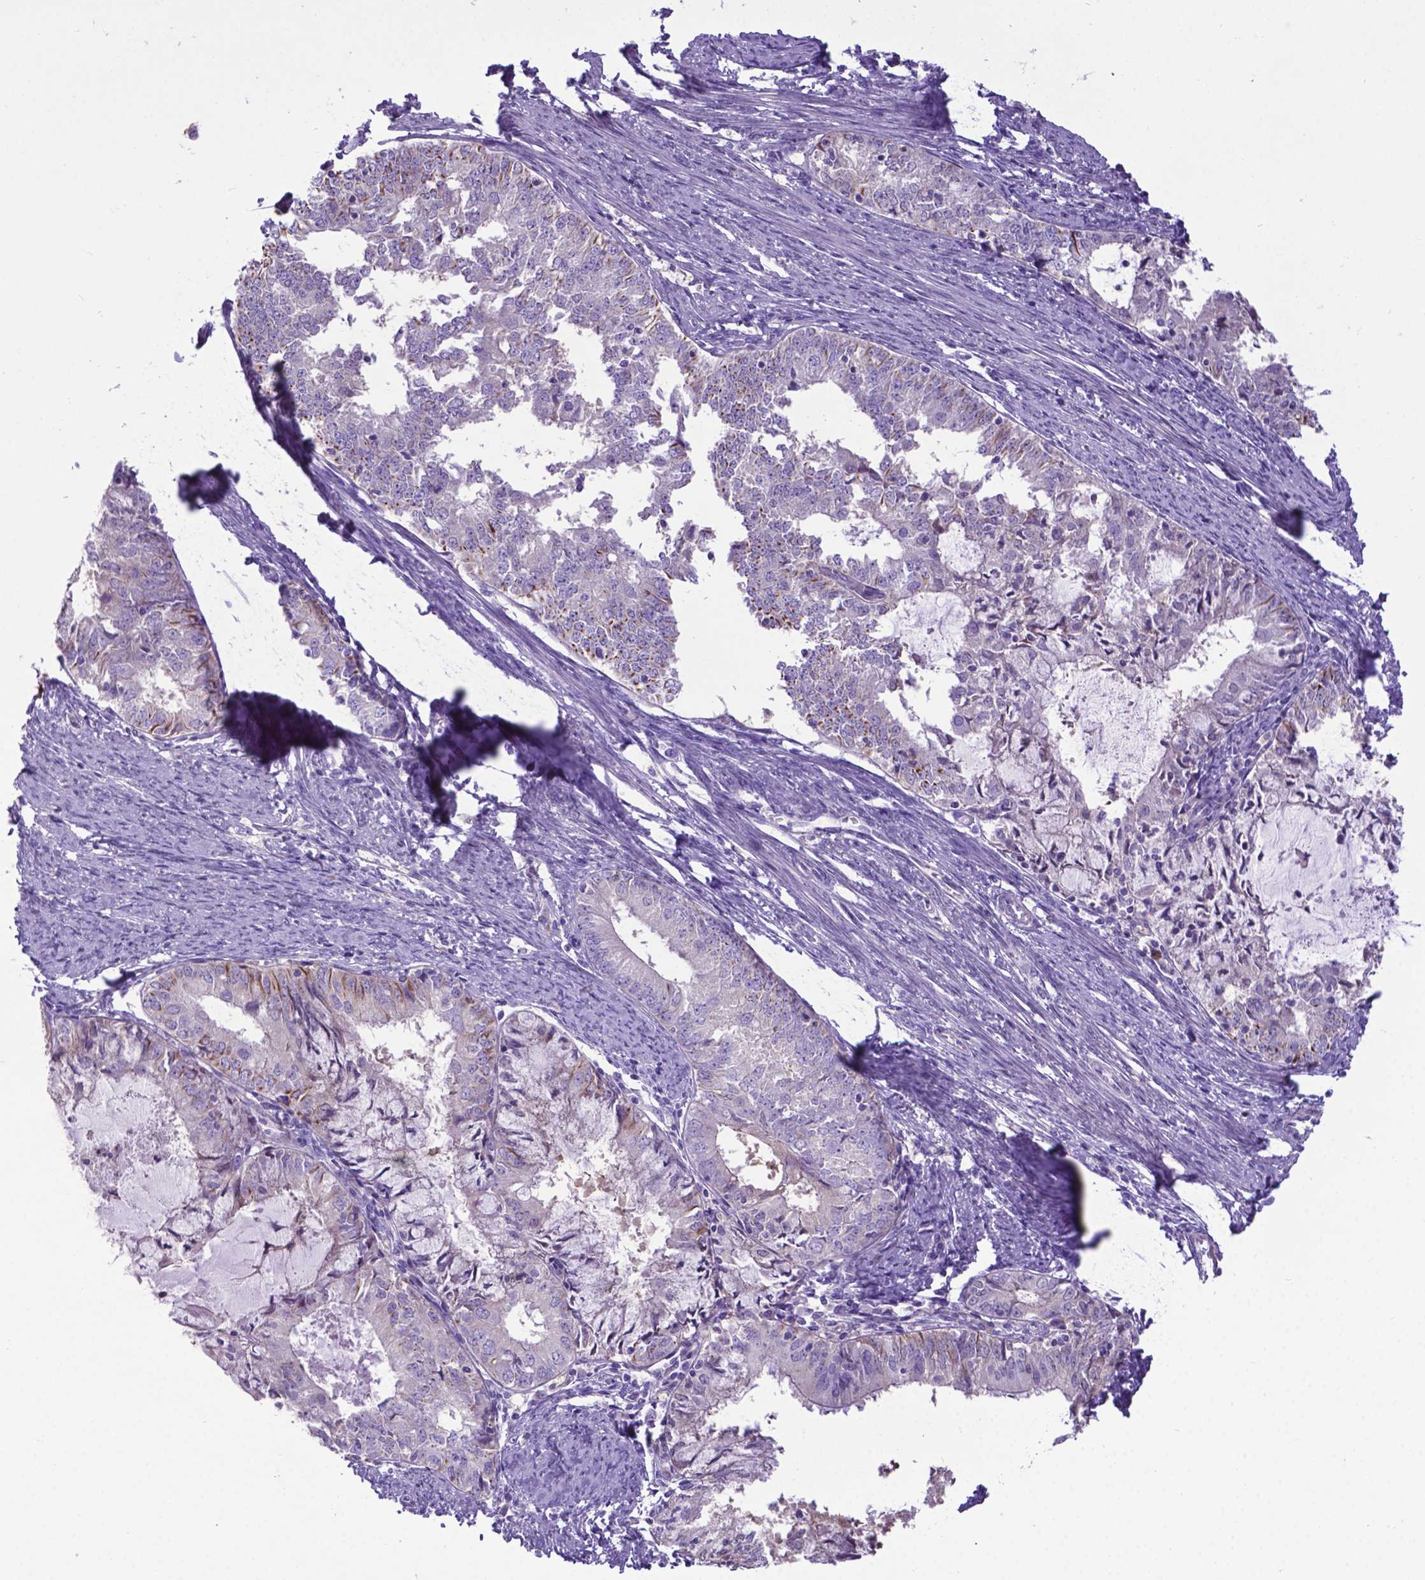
{"staining": {"intensity": "negative", "quantity": "none", "location": "none"}, "tissue": "endometrial cancer", "cell_type": "Tumor cells", "image_type": "cancer", "snomed": [{"axis": "morphology", "description": "Adenocarcinoma, NOS"}, {"axis": "topography", "description": "Endometrium"}], "caption": "Endometrial adenocarcinoma was stained to show a protein in brown. There is no significant positivity in tumor cells.", "gene": "ADRA2B", "patient": {"sex": "female", "age": 57}}